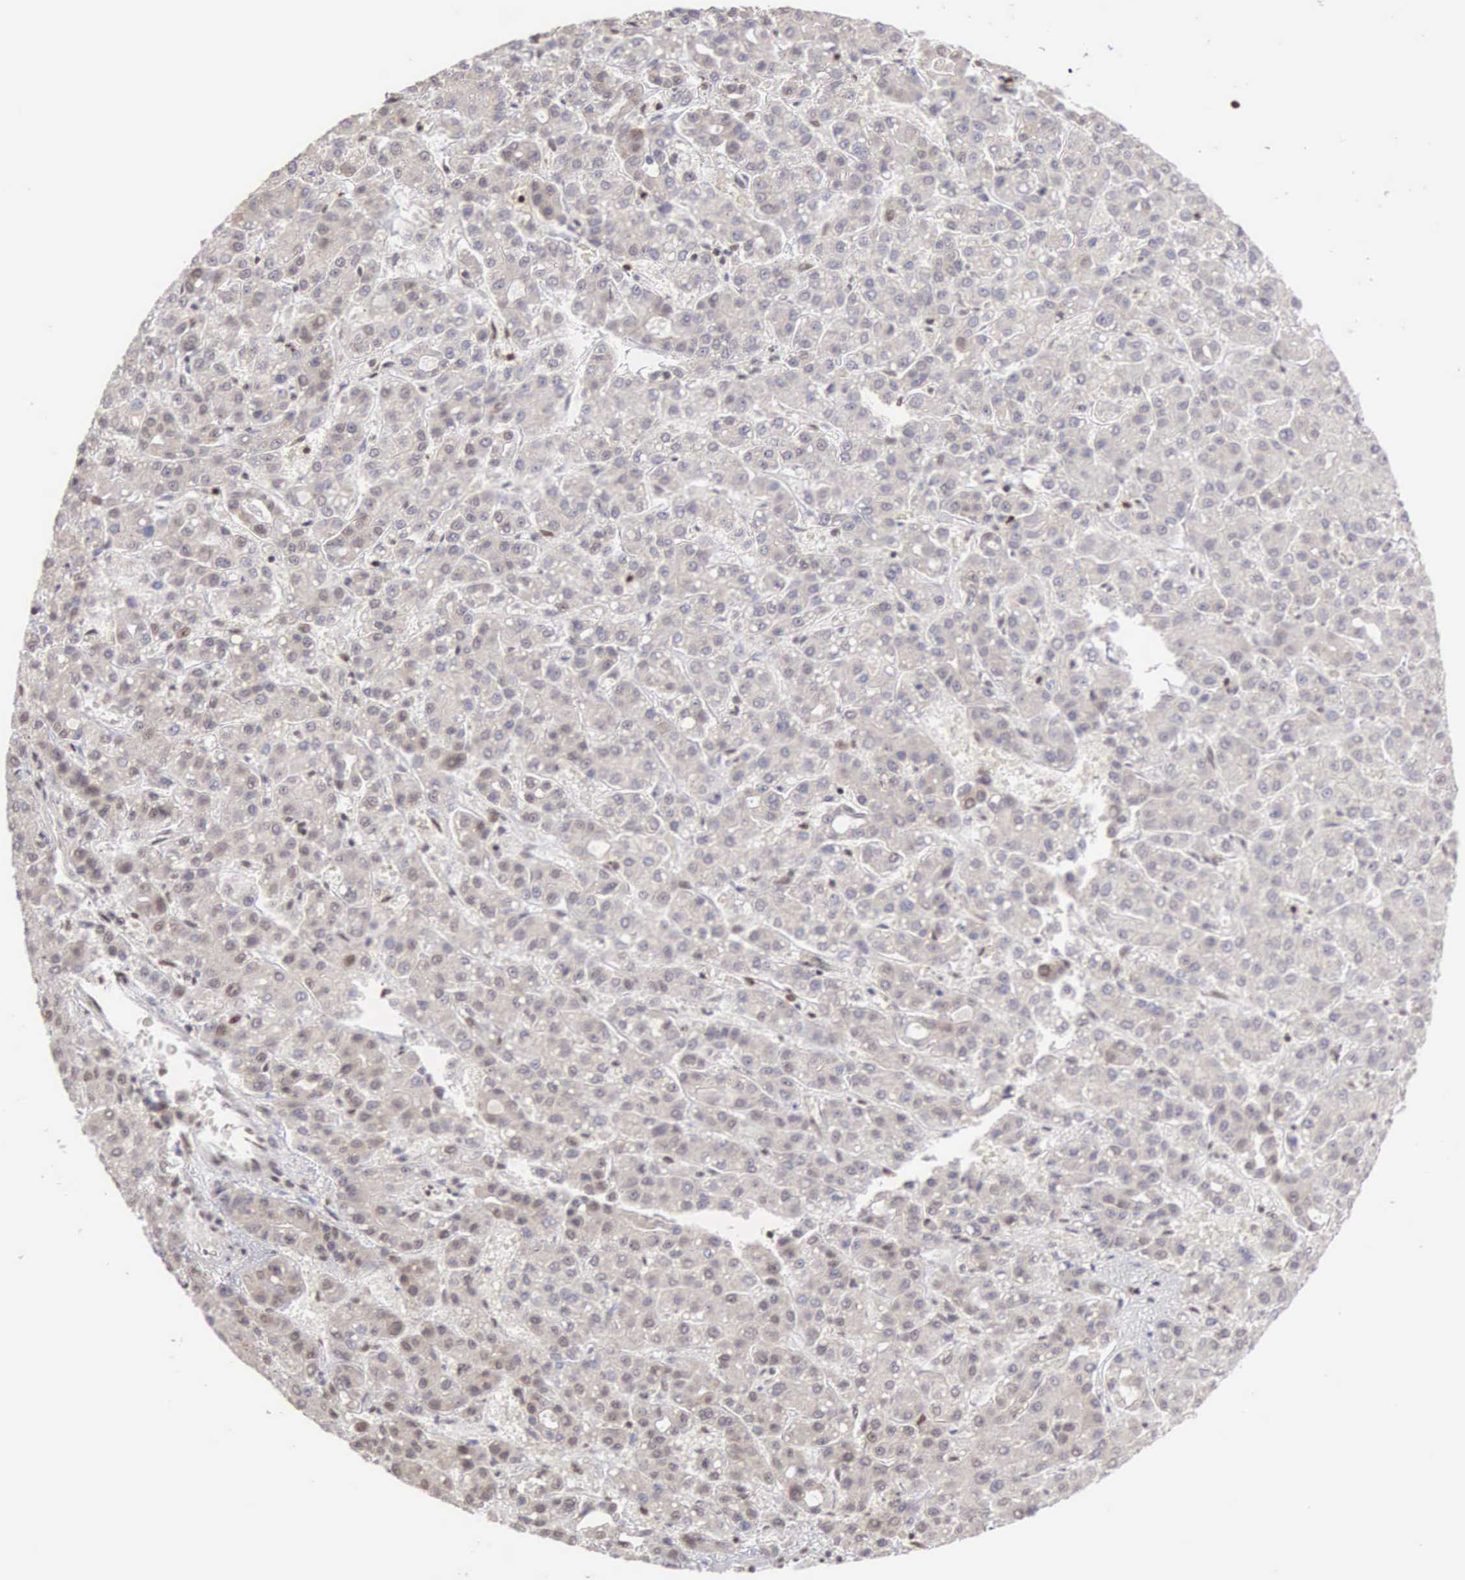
{"staining": {"intensity": "negative", "quantity": "none", "location": "none"}, "tissue": "liver cancer", "cell_type": "Tumor cells", "image_type": "cancer", "snomed": [{"axis": "morphology", "description": "Carcinoma, Hepatocellular, NOS"}, {"axis": "topography", "description": "Liver"}], "caption": "Liver hepatocellular carcinoma was stained to show a protein in brown. There is no significant expression in tumor cells.", "gene": "HTATSF1", "patient": {"sex": "male", "age": 69}}